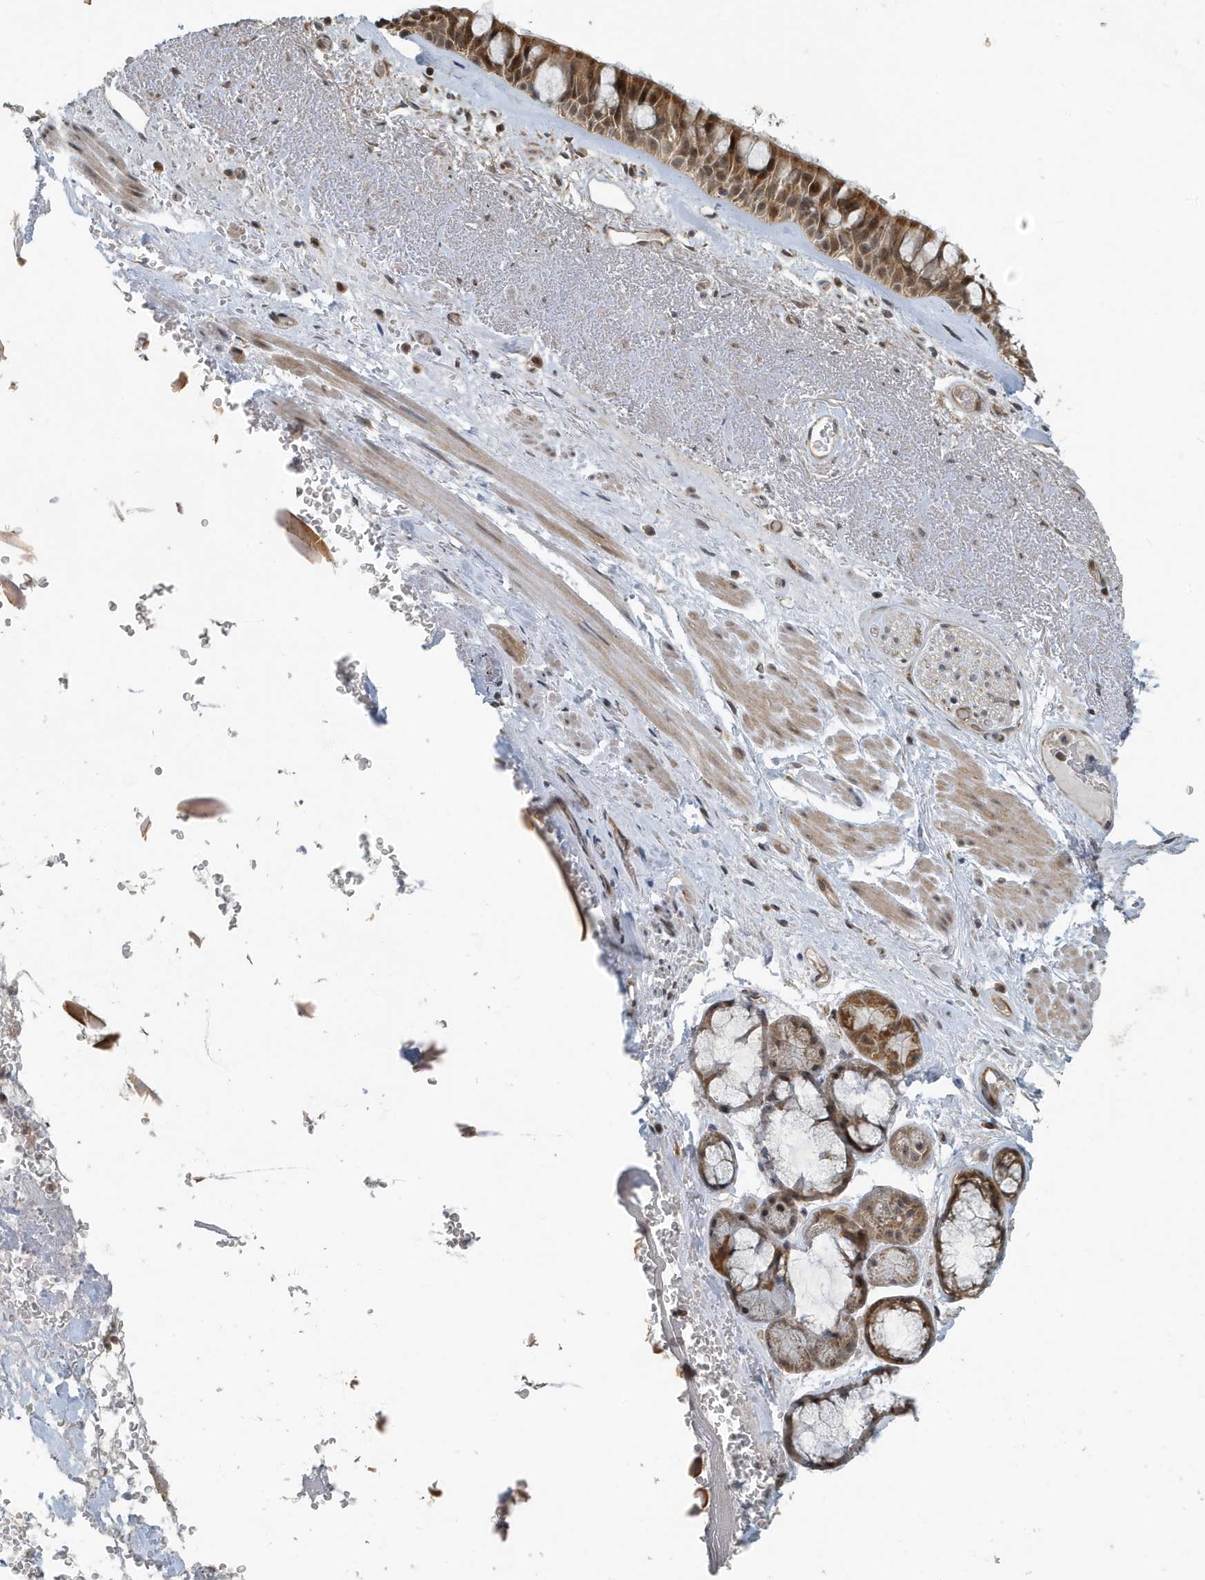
{"staining": {"intensity": "moderate", "quantity": ">75%", "location": "cytoplasmic/membranous,nuclear"}, "tissue": "bronchus", "cell_type": "Respiratory epithelial cells", "image_type": "normal", "snomed": [{"axis": "morphology", "description": "Normal tissue, NOS"}, {"axis": "morphology", "description": "Squamous cell carcinoma, NOS"}, {"axis": "topography", "description": "Lymph node"}, {"axis": "topography", "description": "Bronchus"}, {"axis": "topography", "description": "Lung"}], "caption": "Human bronchus stained with a brown dye demonstrates moderate cytoplasmic/membranous,nuclear positive staining in approximately >75% of respiratory epithelial cells.", "gene": "KIF15", "patient": {"sex": "male", "age": 66}}